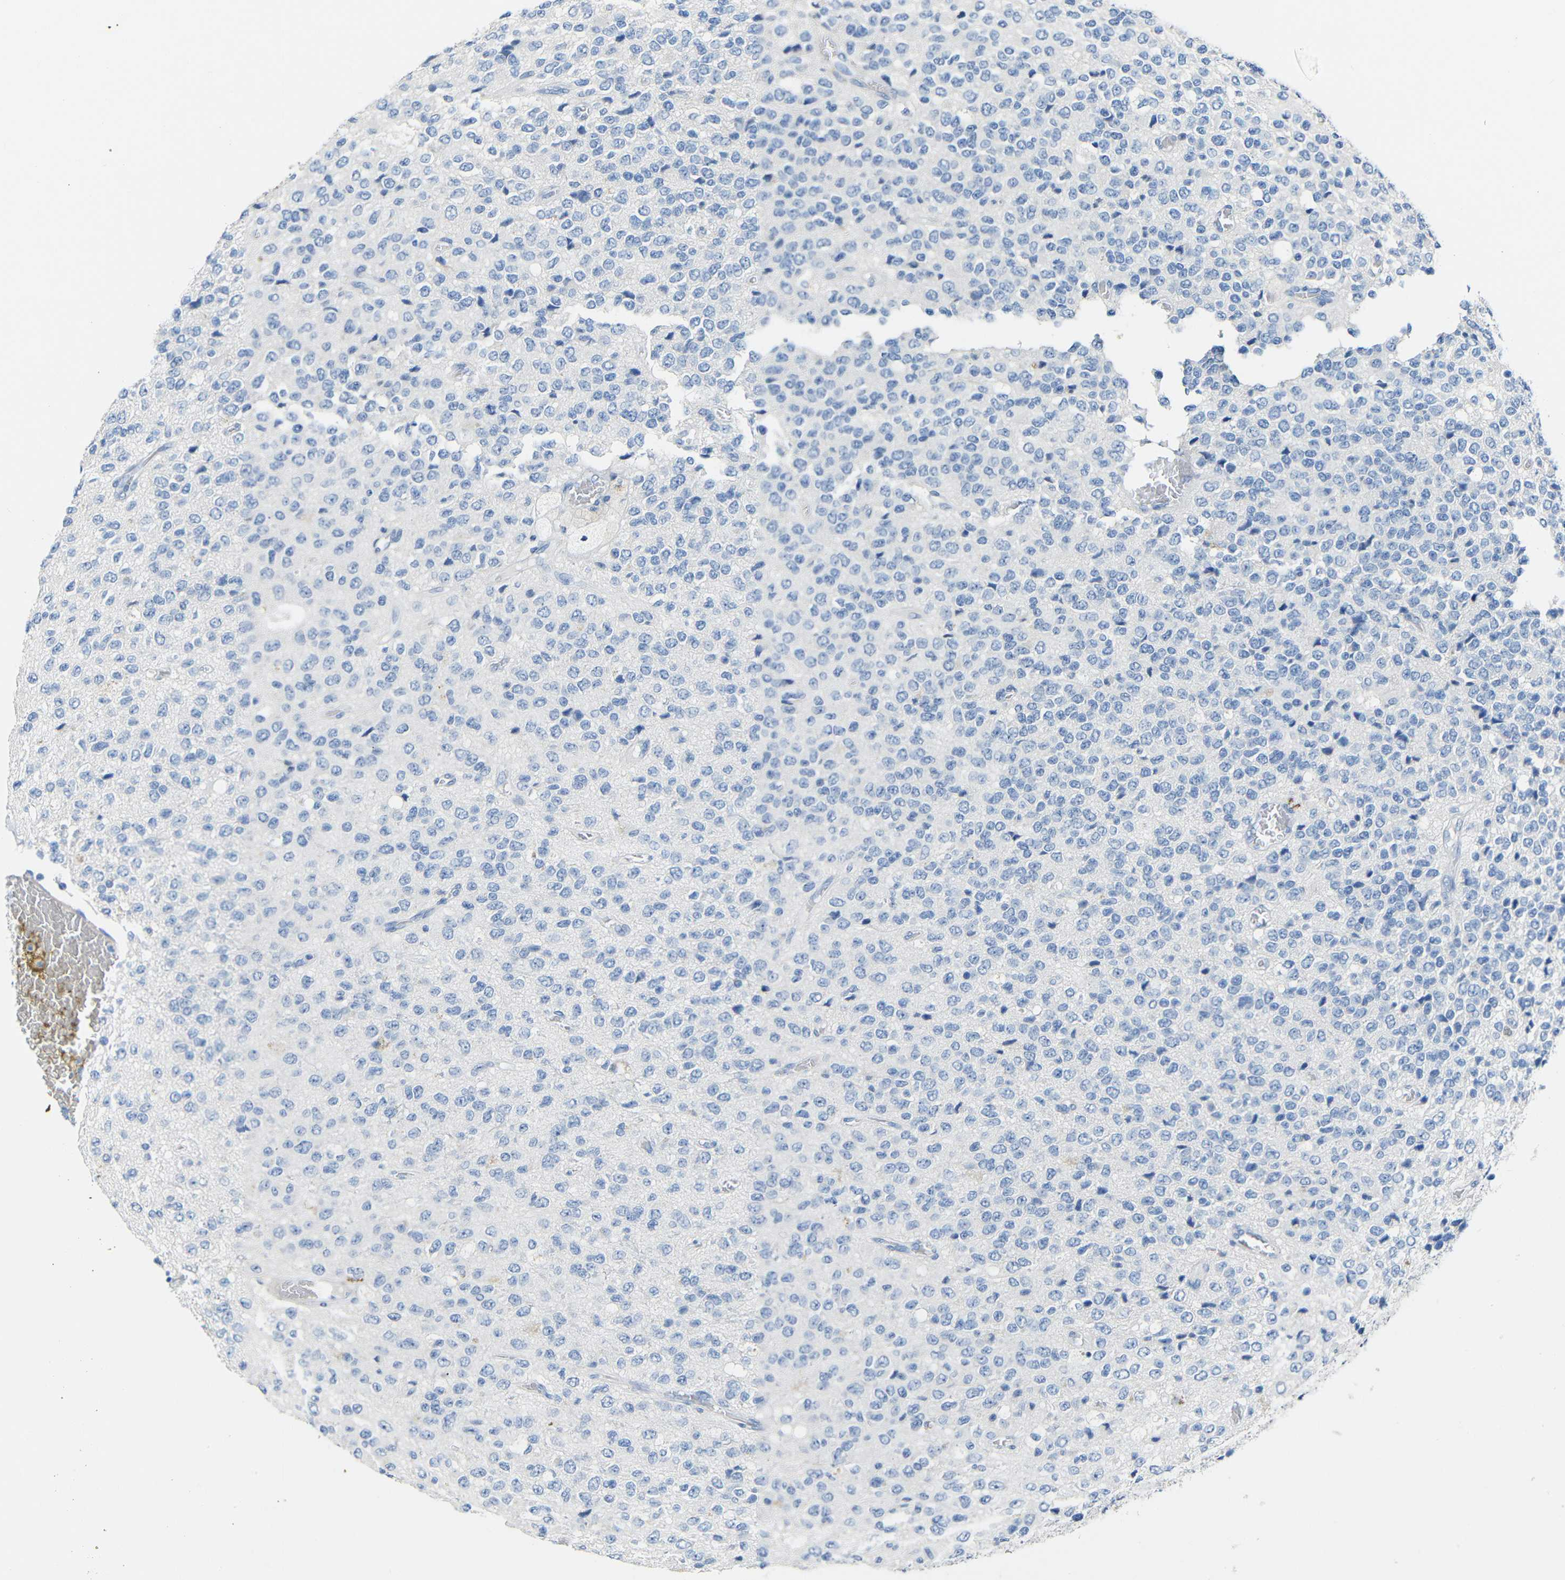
{"staining": {"intensity": "negative", "quantity": "none", "location": "none"}, "tissue": "glioma", "cell_type": "Tumor cells", "image_type": "cancer", "snomed": [{"axis": "morphology", "description": "Glioma, malignant, High grade"}, {"axis": "topography", "description": "pancreas cauda"}], "caption": "The micrograph demonstrates no staining of tumor cells in malignant glioma (high-grade).", "gene": "C15orf48", "patient": {"sex": "male", "age": 60}}